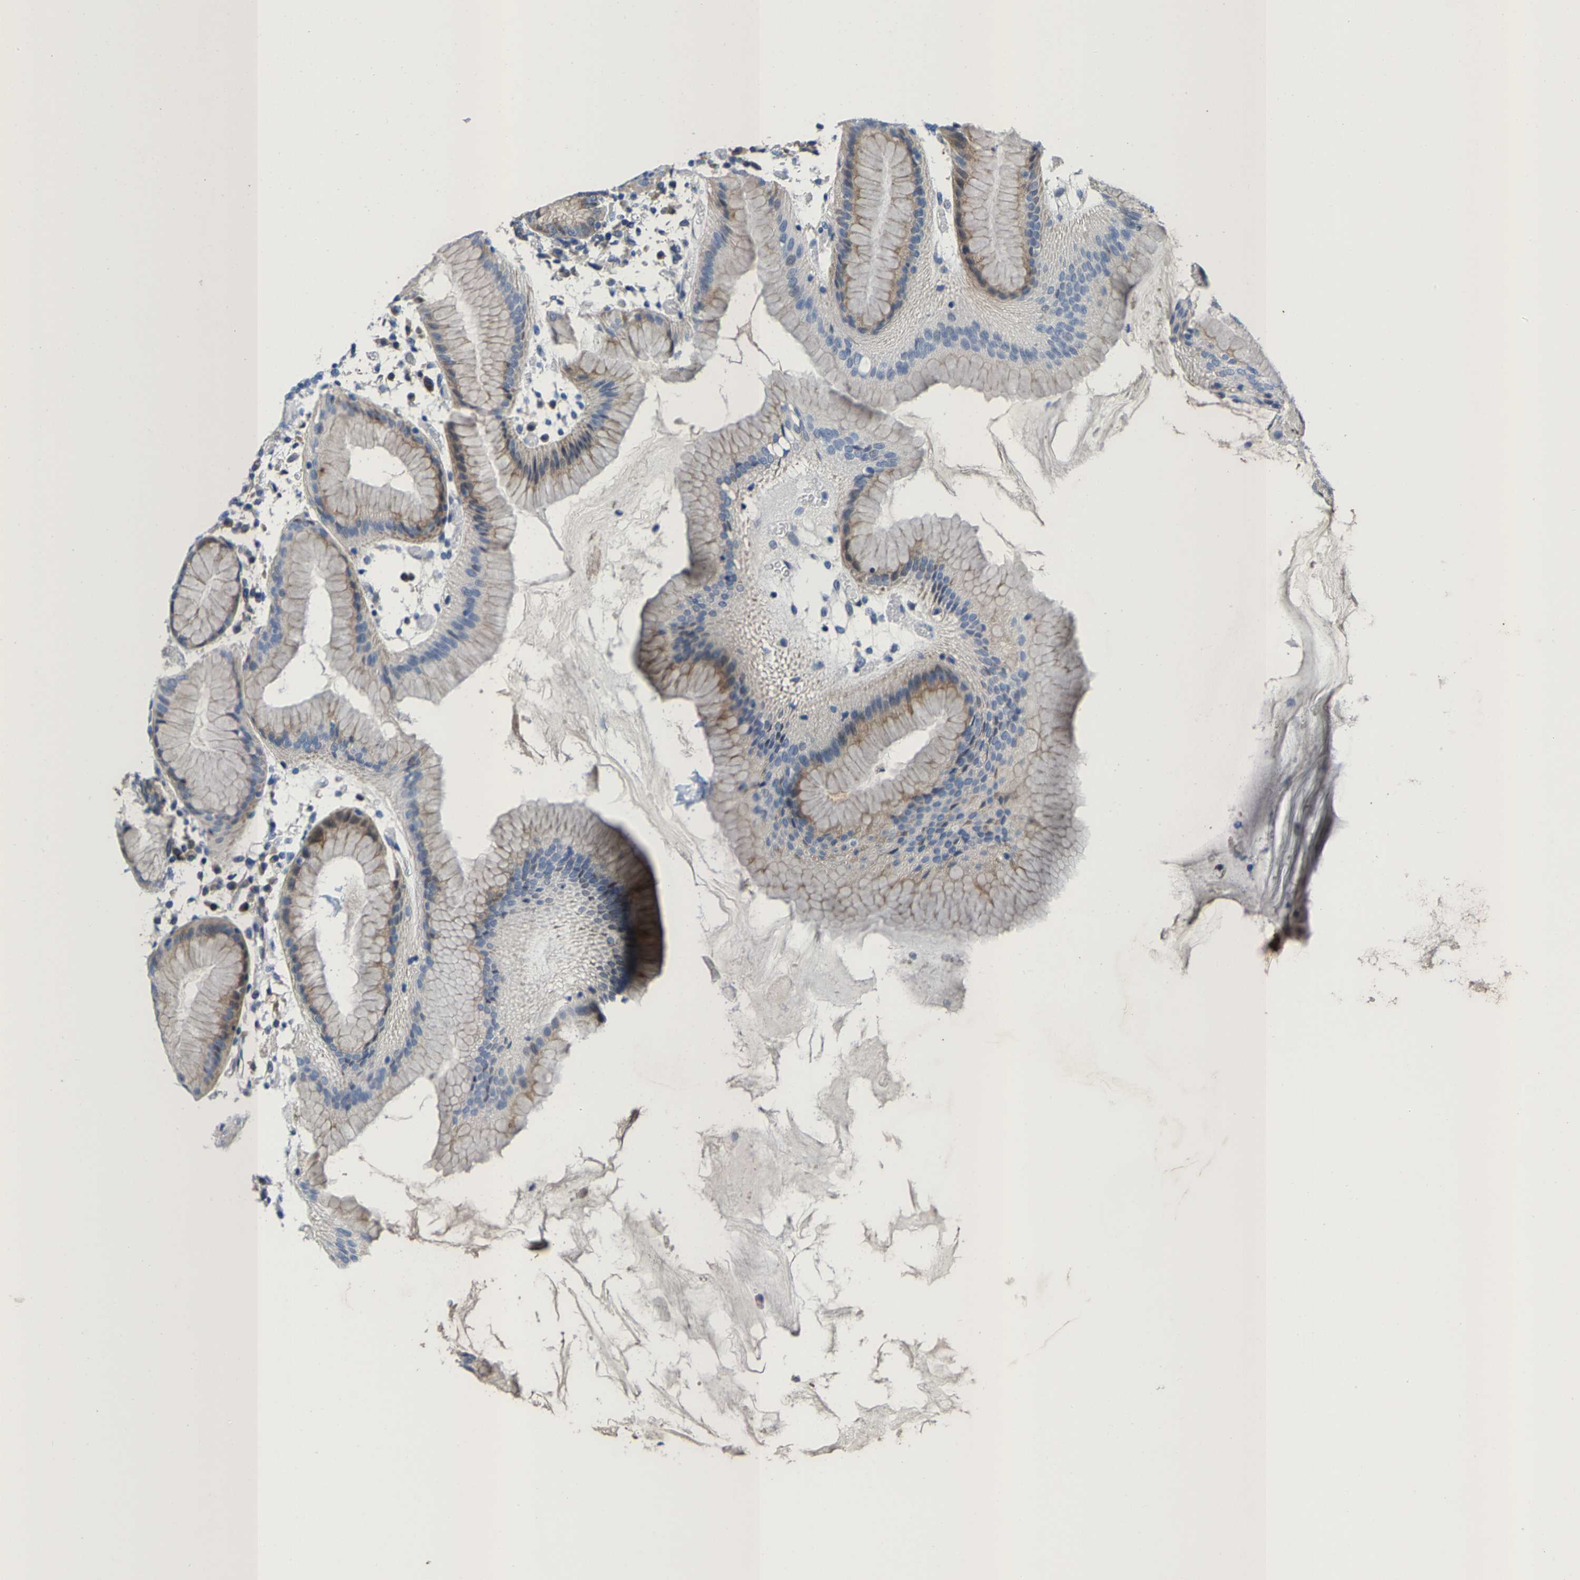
{"staining": {"intensity": "moderate", "quantity": "<25%", "location": "cytoplasmic/membranous"}, "tissue": "stomach", "cell_type": "Glandular cells", "image_type": "normal", "snomed": [{"axis": "morphology", "description": "Normal tissue, NOS"}, {"axis": "topography", "description": "Stomach"}, {"axis": "topography", "description": "Stomach, lower"}], "caption": "Immunohistochemistry of unremarkable stomach exhibits low levels of moderate cytoplasmic/membranous staining in approximately <25% of glandular cells.", "gene": "KLHL1", "patient": {"sex": "female", "age": 75}}